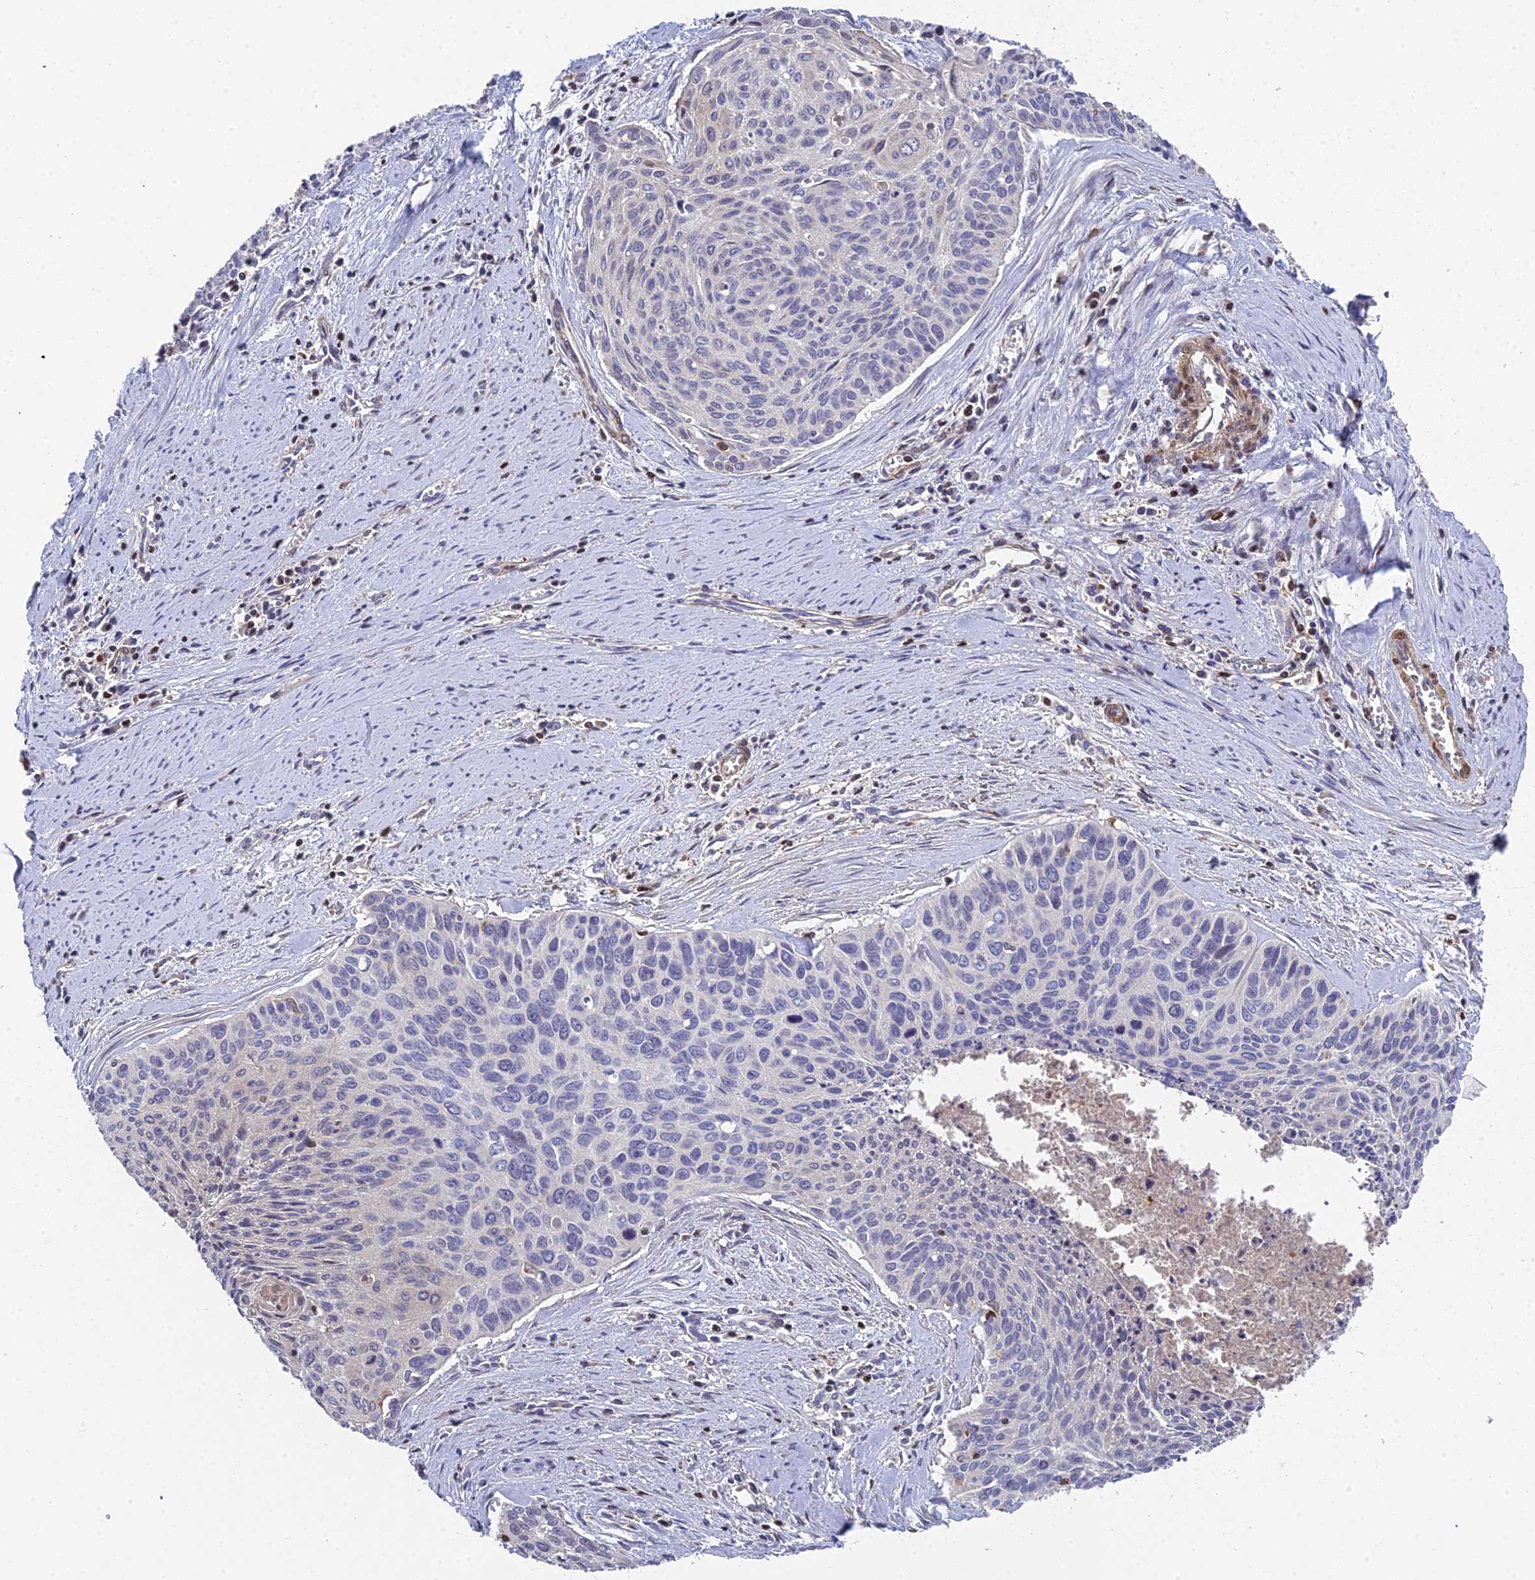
{"staining": {"intensity": "negative", "quantity": "none", "location": "none"}, "tissue": "cervical cancer", "cell_type": "Tumor cells", "image_type": "cancer", "snomed": [{"axis": "morphology", "description": "Squamous cell carcinoma, NOS"}, {"axis": "topography", "description": "Cervix"}], "caption": "Tumor cells are negative for protein expression in human cervical cancer (squamous cell carcinoma).", "gene": "GALK2", "patient": {"sex": "female", "age": 55}}